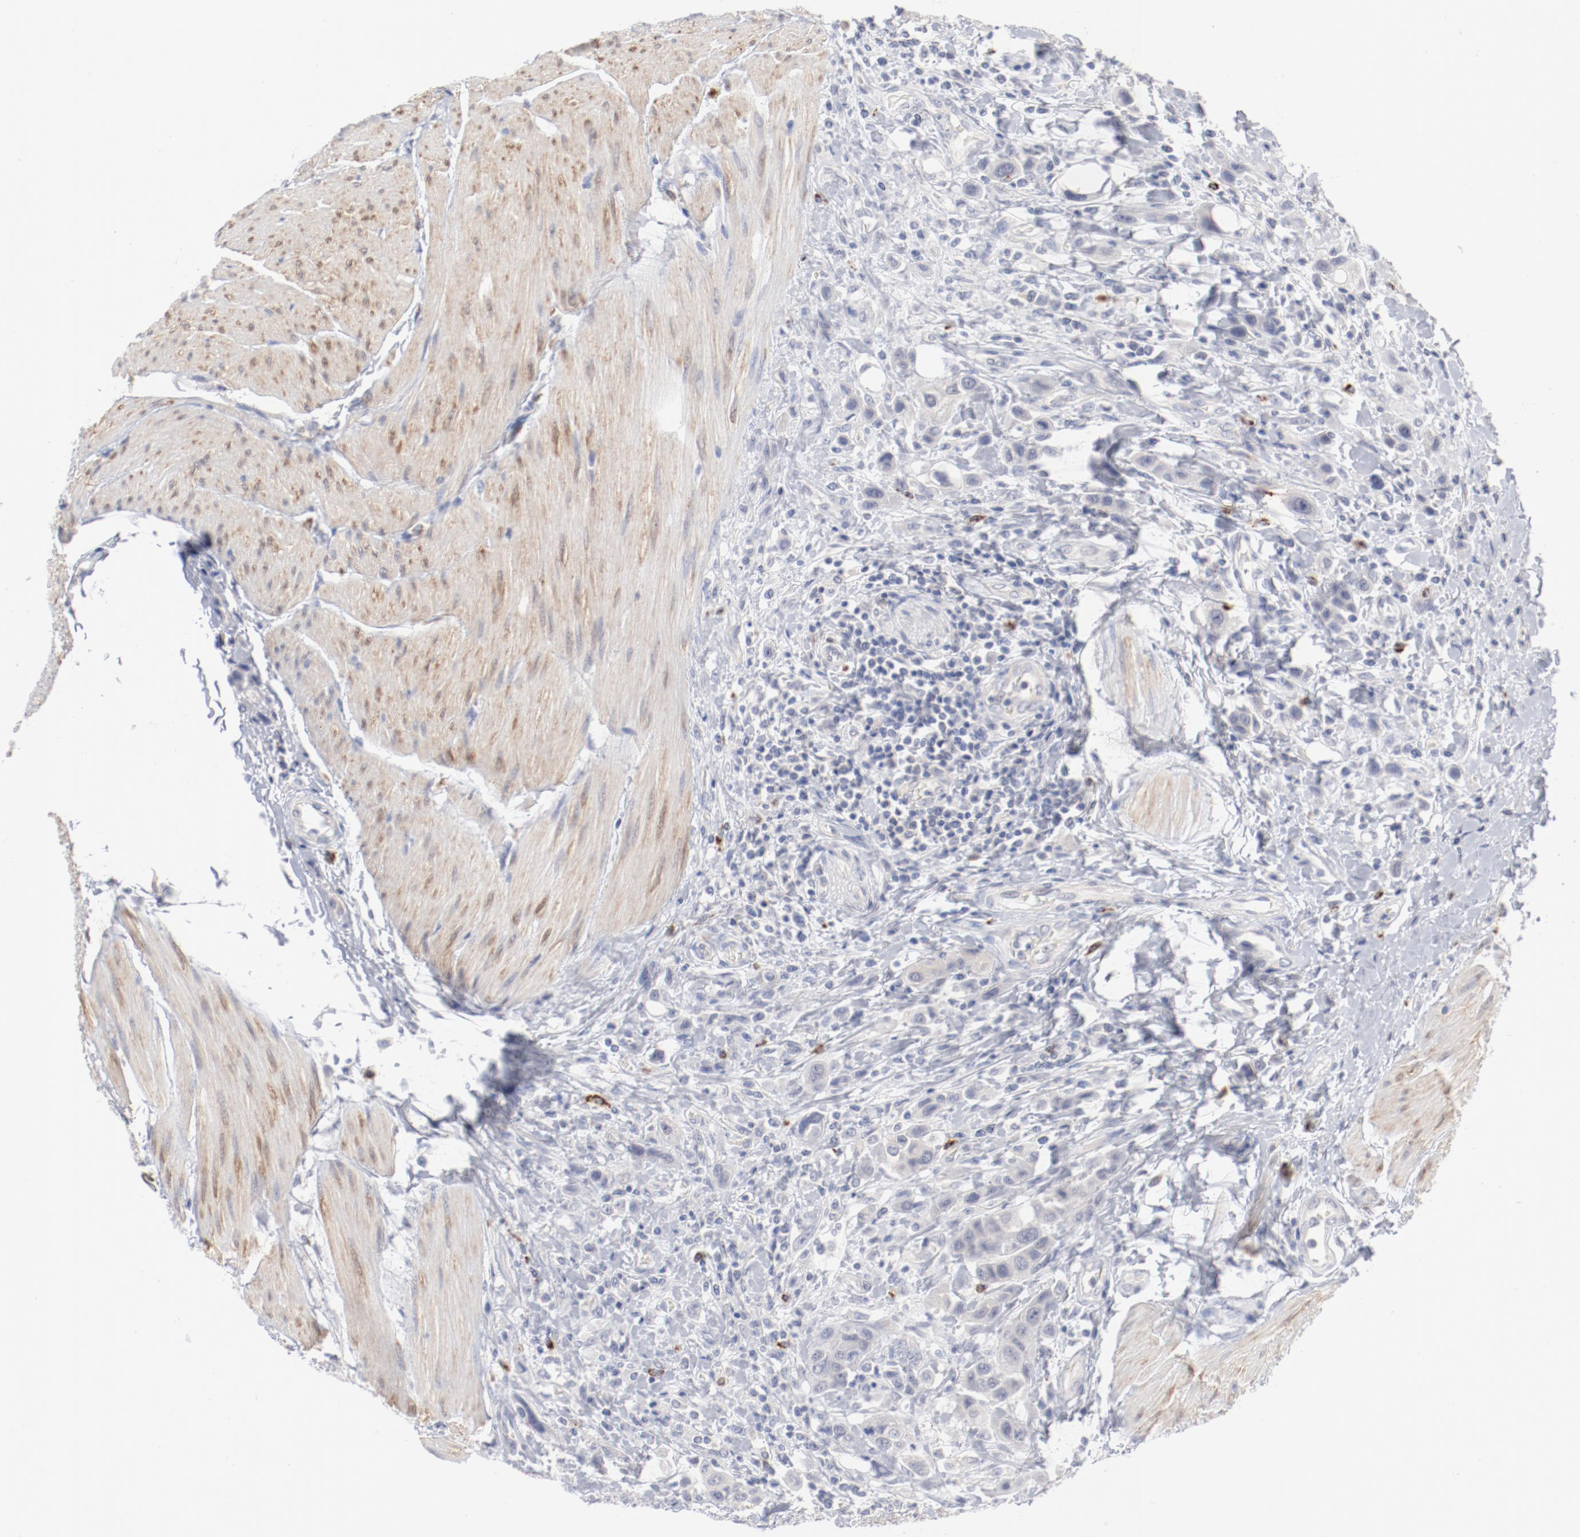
{"staining": {"intensity": "negative", "quantity": "none", "location": "none"}, "tissue": "urothelial cancer", "cell_type": "Tumor cells", "image_type": "cancer", "snomed": [{"axis": "morphology", "description": "Urothelial carcinoma, High grade"}, {"axis": "topography", "description": "Urinary bladder"}], "caption": "This is an immunohistochemistry image of high-grade urothelial carcinoma. There is no positivity in tumor cells.", "gene": "SH3BGR", "patient": {"sex": "male", "age": 50}}